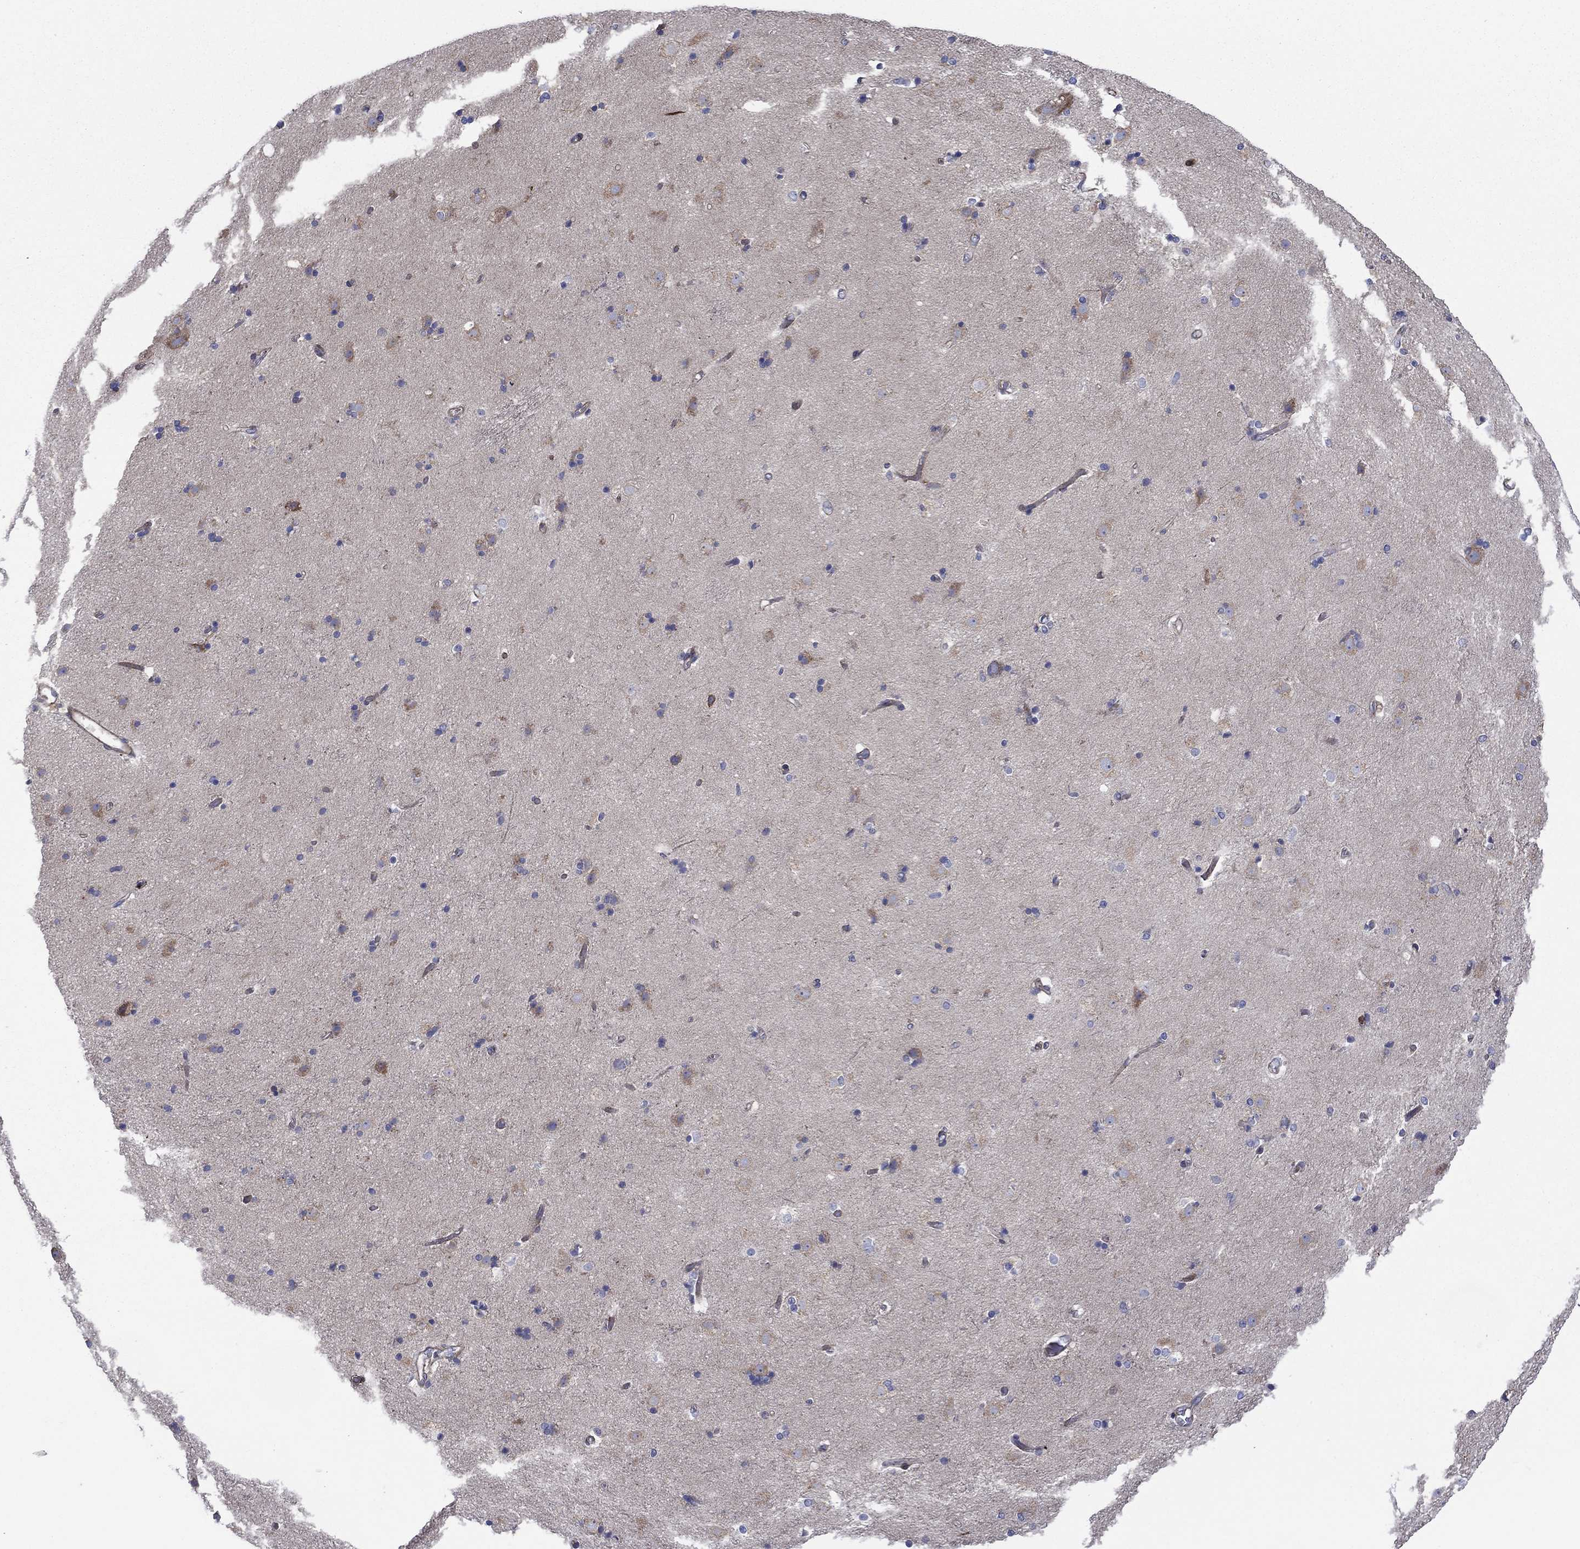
{"staining": {"intensity": "negative", "quantity": "none", "location": "none"}, "tissue": "caudate", "cell_type": "Glial cells", "image_type": "normal", "snomed": [{"axis": "morphology", "description": "Normal tissue, NOS"}, {"axis": "topography", "description": "Lateral ventricle wall"}], "caption": "DAB (3,3'-diaminobenzidine) immunohistochemical staining of unremarkable human caudate exhibits no significant staining in glial cells.", "gene": "PAG1", "patient": {"sex": "female", "age": 71}}